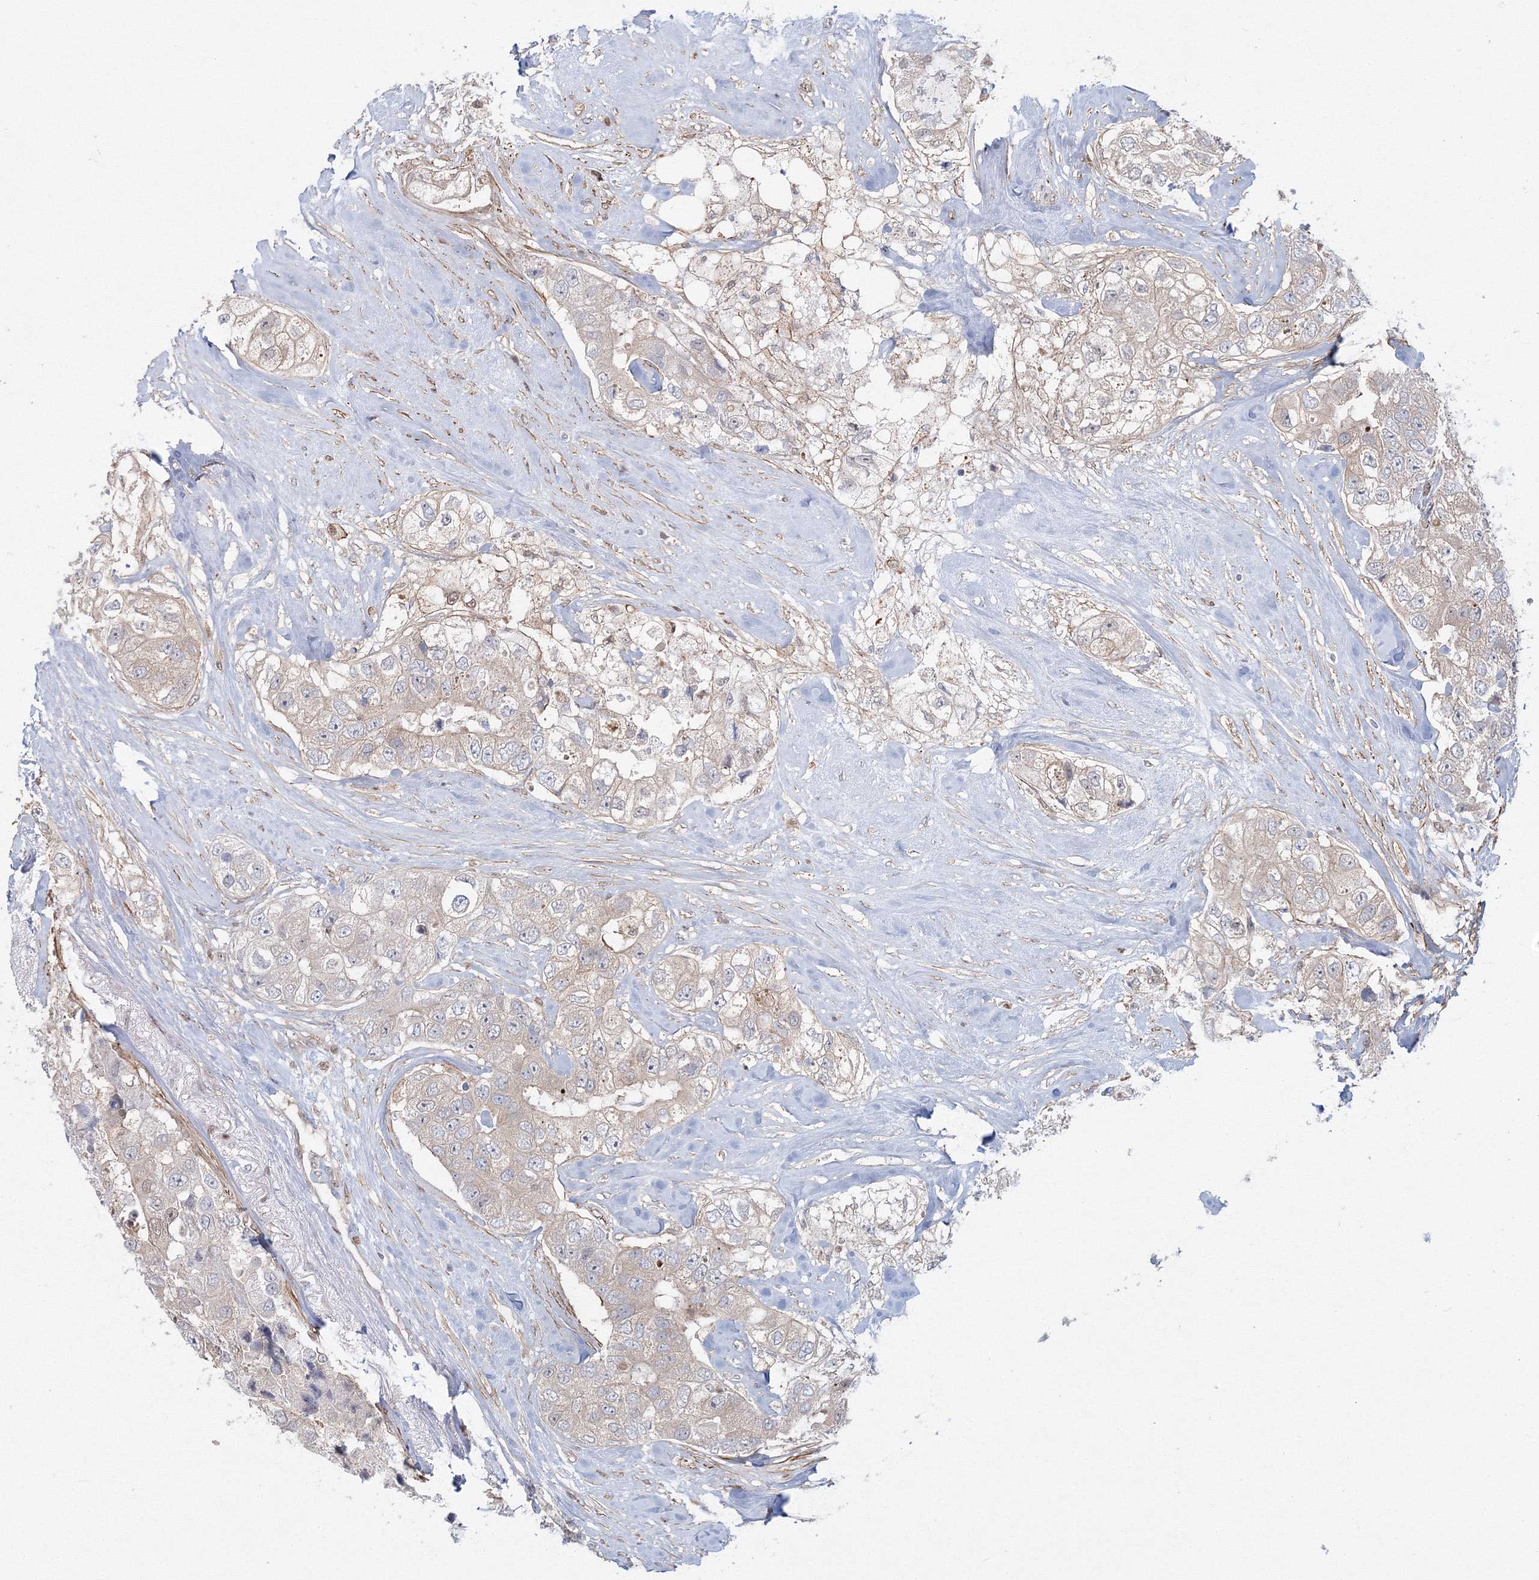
{"staining": {"intensity": "weak", "quantity": "<25%", "location": "cytoplasmic/membranous"}, "tissue": "breast cancer", "cell_type": "Tumor cells", "image_type": "cancer", "snomed": [{"axis": "morphology", "description": "Duct carcinoma"}, {"axis": "topography", "description": "Breast"}], "caption": "IHC of breast cancer (infiltrating ductal carcinoma) reveals no positivity in tumor cells.", "gene": "ARHGAP21", "patient": {"sex": "female", "age": 62}}